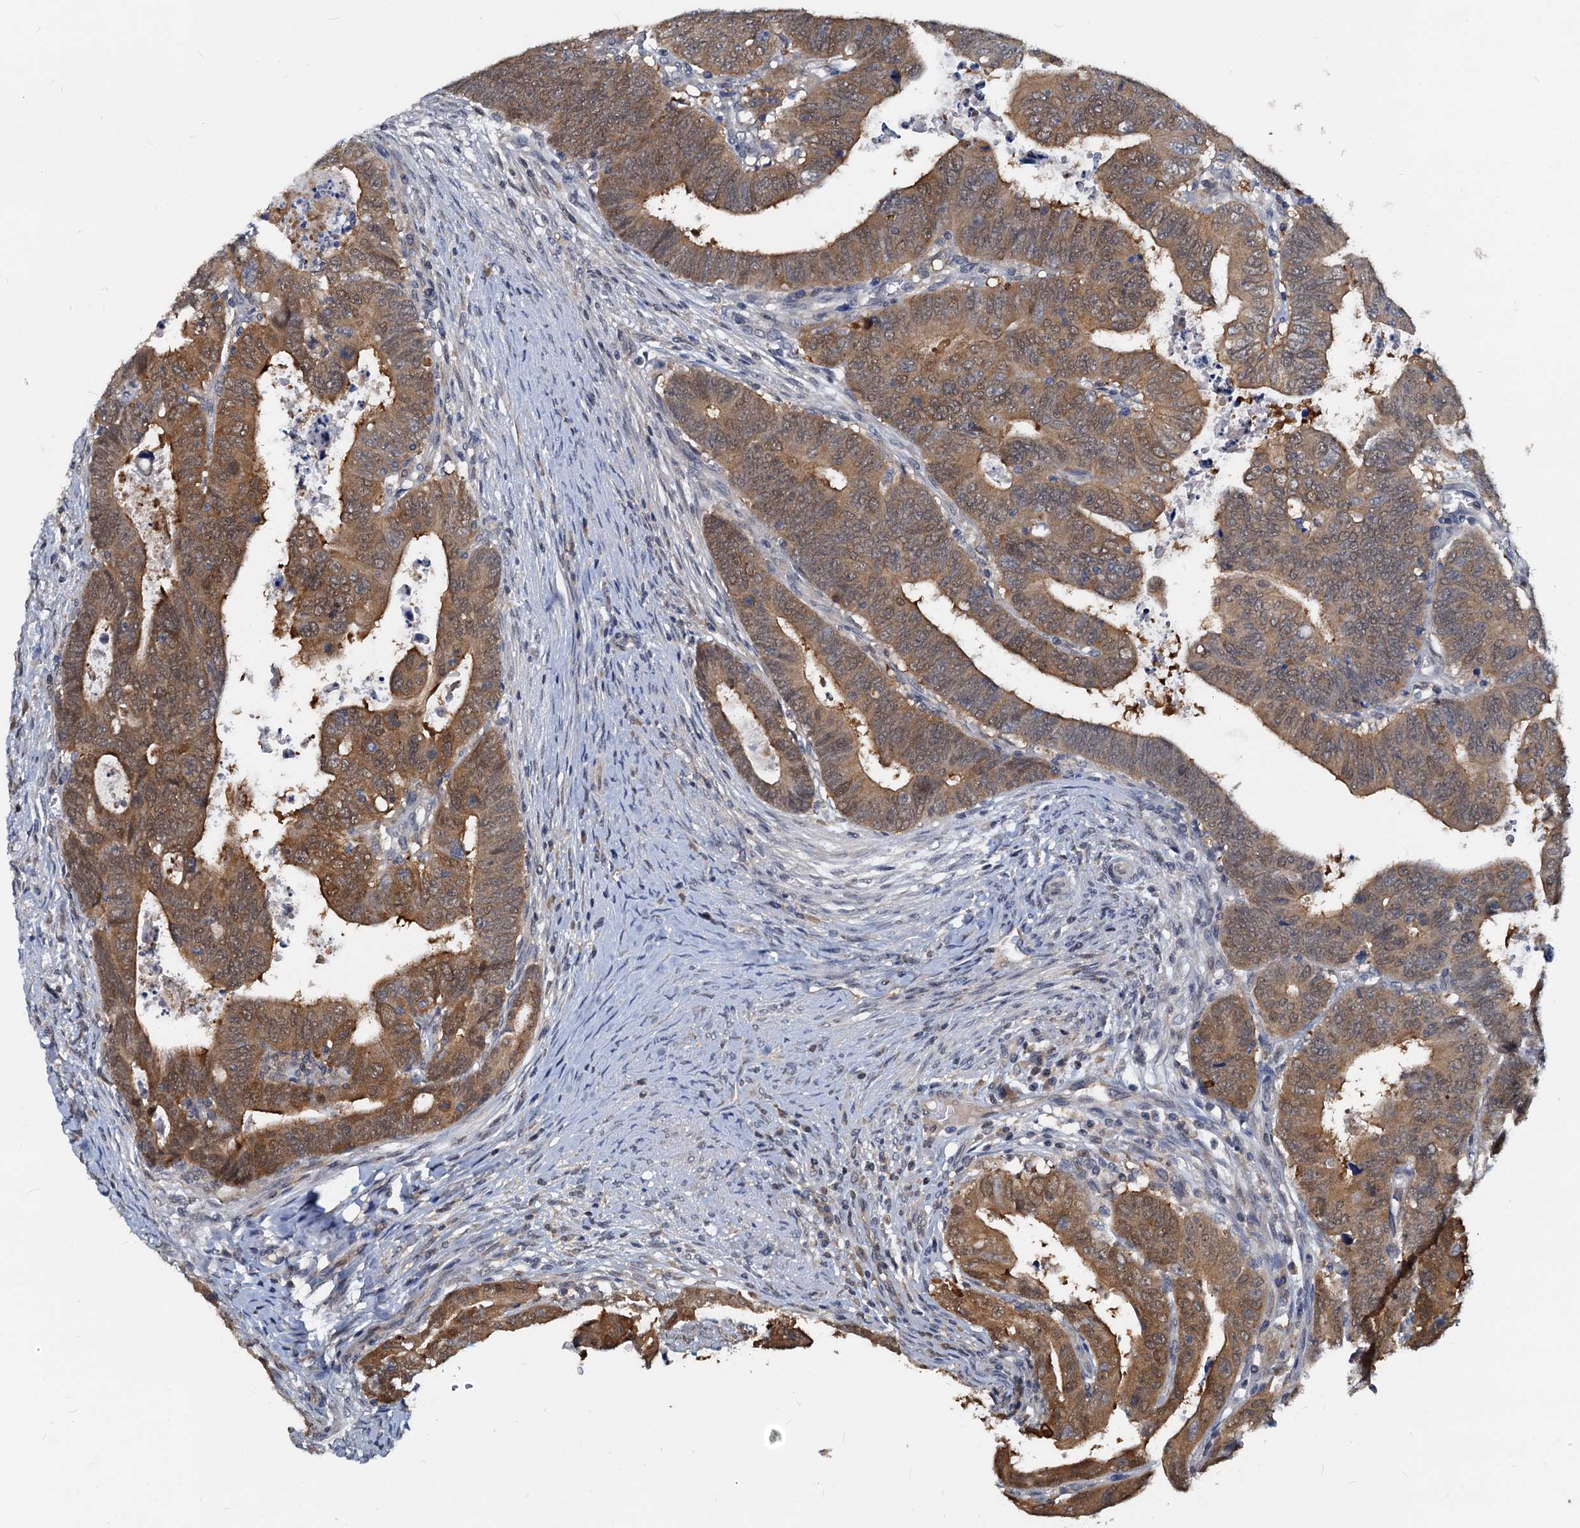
{"staining": {"intensity": "moderate", "quantity": ">75%", "location": "cytoplasmic/membranous,nuclear"}, "tissue": "colorectal cancer", "cell_type": "Tumor cells", "image_type": "cancer", "snomed": [{"axis": "morphology", "description": "Normal tissue, NOS"}, {"axis": "morphology", "description": "Adenocarcinoma, NOS"}, {"axis": "topography", "description": "Rectum"}], "caption": "Colorectal cancer stained with immunohistochemistry (IHC) displays moderate cytoplasmic/membranous and nuclear expression in approximately >75% of tumor cells. The protein of interest is shown in brown color, while the nuclei are stained blue.", "gene": "PTGES3", "patient": {"sex": "female", "age": 65}}